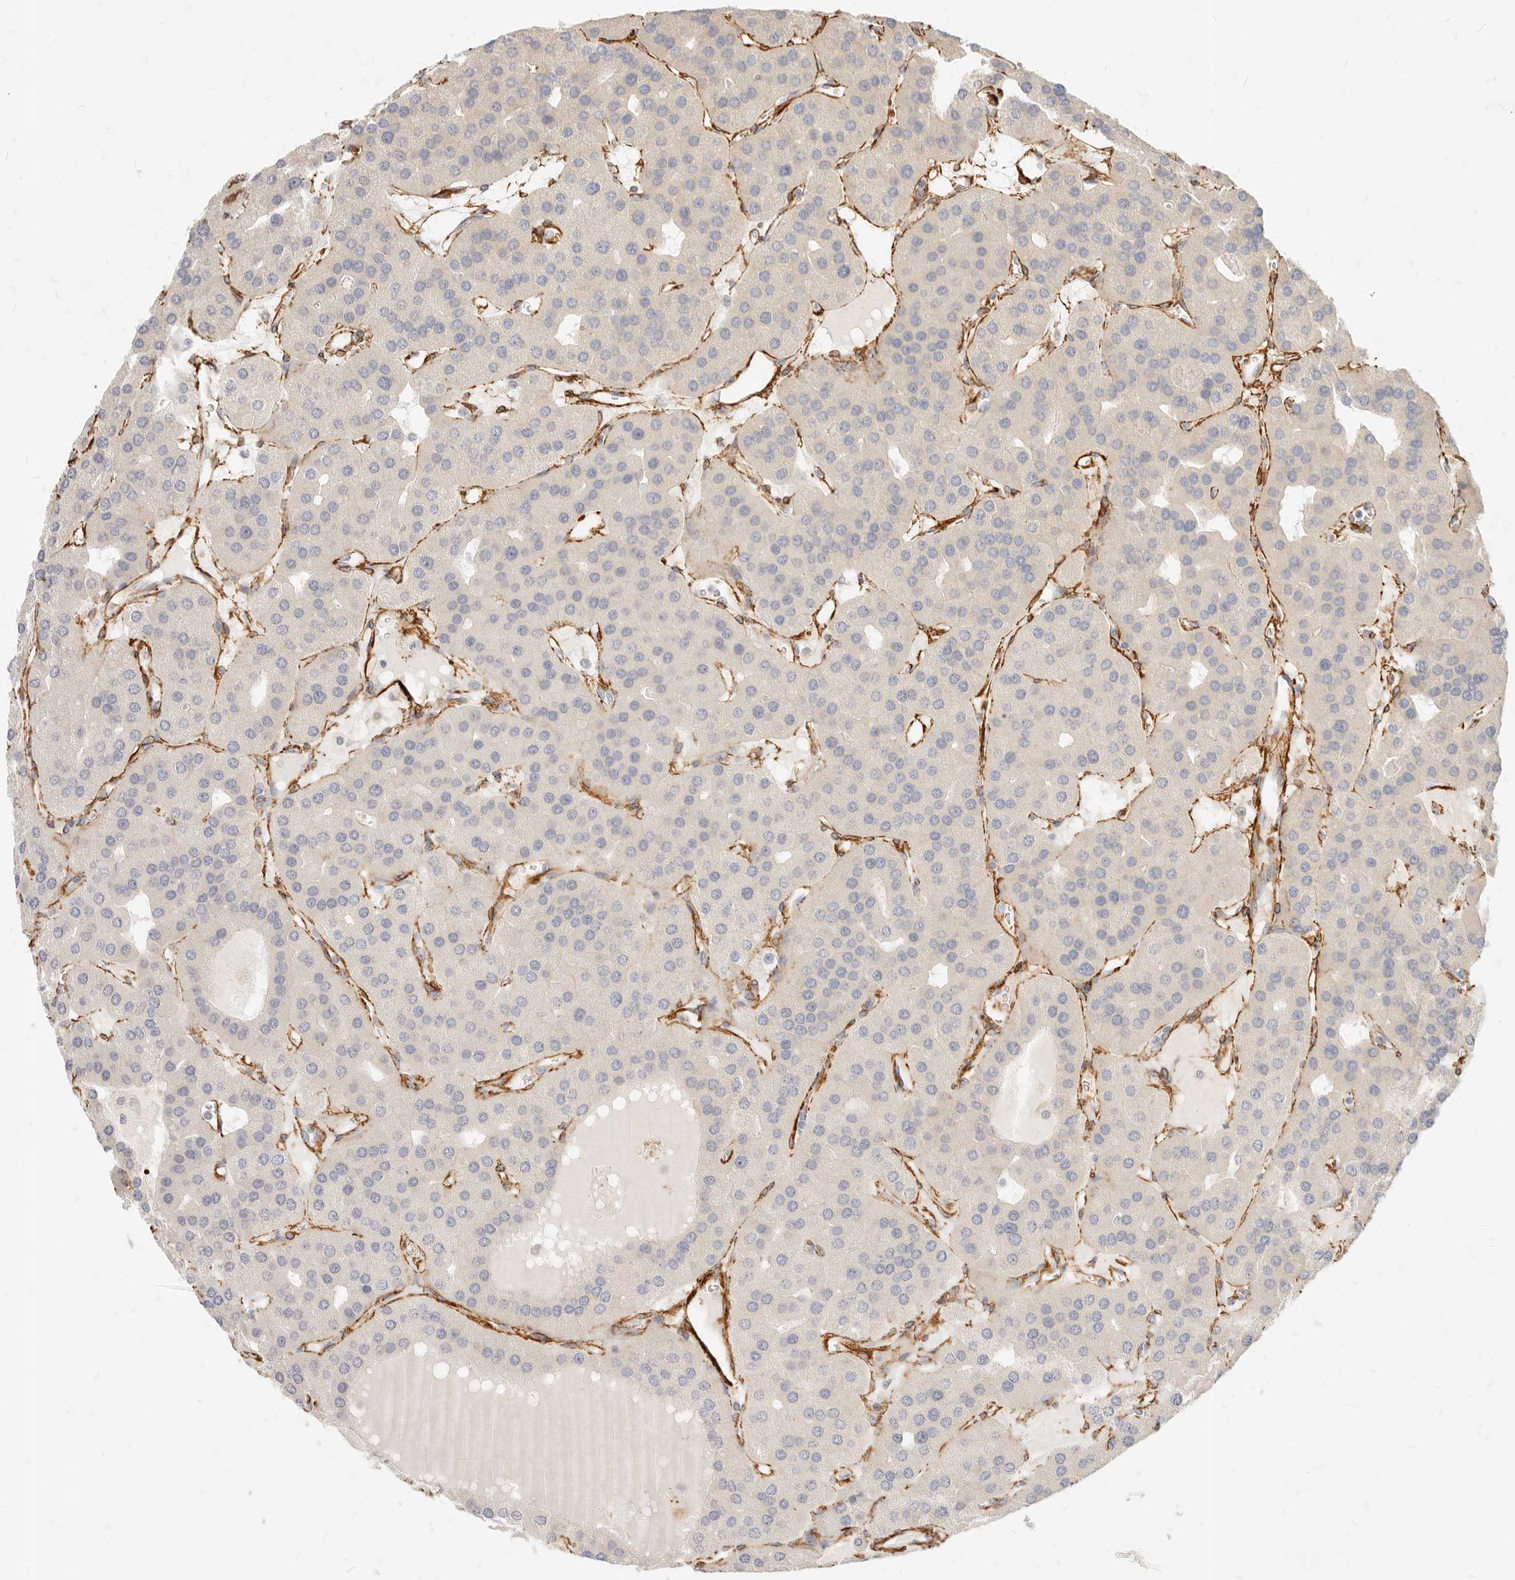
{"staining": {"intensity": "weak", "quantity": "<25%", "location": "cytoplasmic/membranous"}, "tissue": "parathyroid gland", "cell_type": "Glandular cells", "image_type": "normal", "snomed": [{"axis": "morphology", "description": "Normal tissue, NOS"}, {"axis": "morphology", "description": "Adenoma, NOS"}, {"axis": "topography", "description": "Parathyroid gland"}], "caption": "Protein analysis of normal parathyroid gland demonstrates no significant expression in glandular cells. (Stains: DAB immunohistochemistry (IHC) with hematoxylin counter stain, Microscopy: brightfield microscopy at high magnification).", "gene": "TMTC2", "patient": {"sex": "female", "age": 86}}